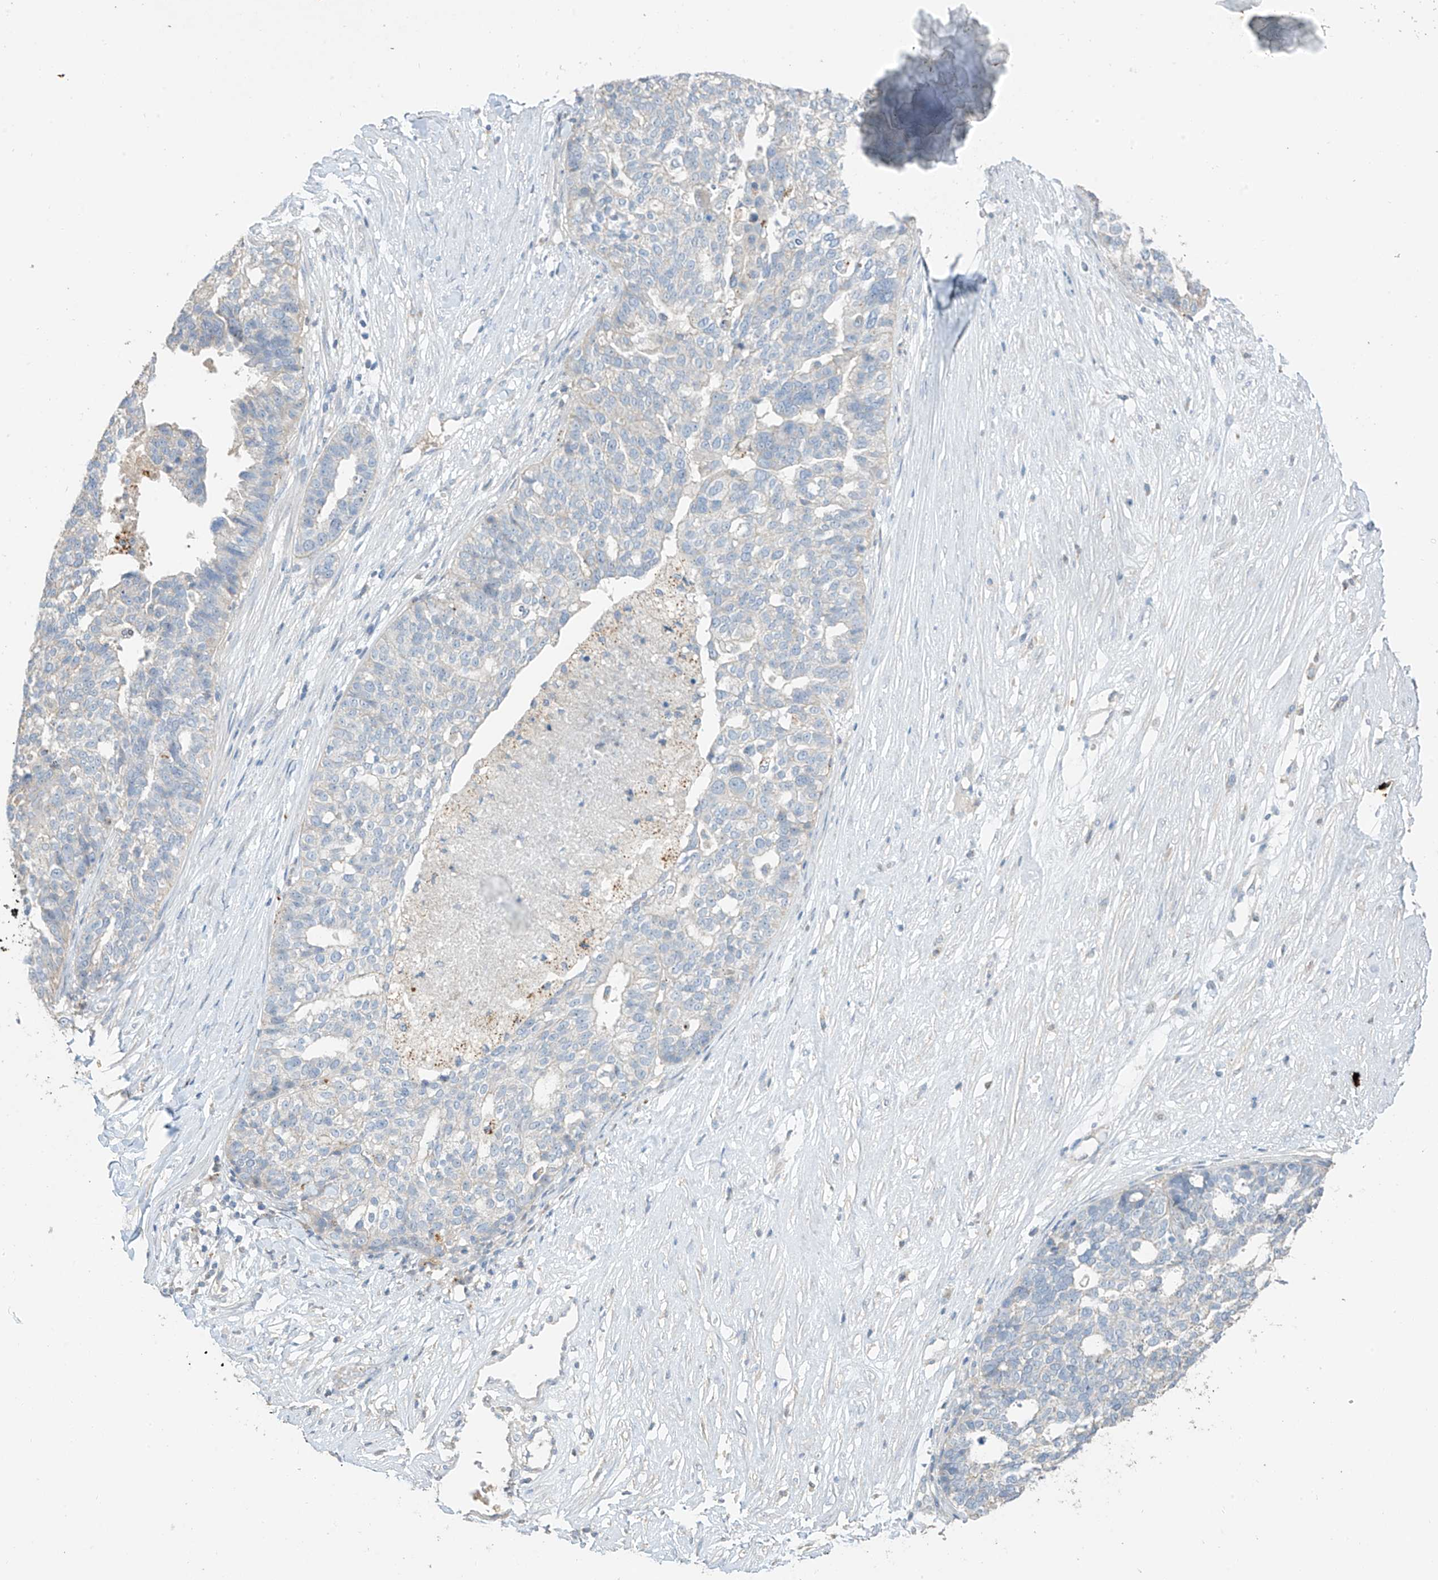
{"staining": {"intensity": "negative", "quantity": "none", "location": "none"}, "tissue": "ovarian cancer", "cell_type": "Tumor cells", "image_type": "cancer", "snomed": [{"axis": "morphology", "description": "Cystadenocarcinoma, serous, NOS"}, {"axis": "topography", "description": "Ovary"}], "caption": "Immunohistochemistry (IHC) image of neoplastic tissue: human ovarian serous cystadenocarcinoma stained with DAB (3,3'-diaminobenzidine) displays no significant protein positivity in tumor cells.", "gene": "CAPN13", "patient": {"sex": "female", "age": 59}}